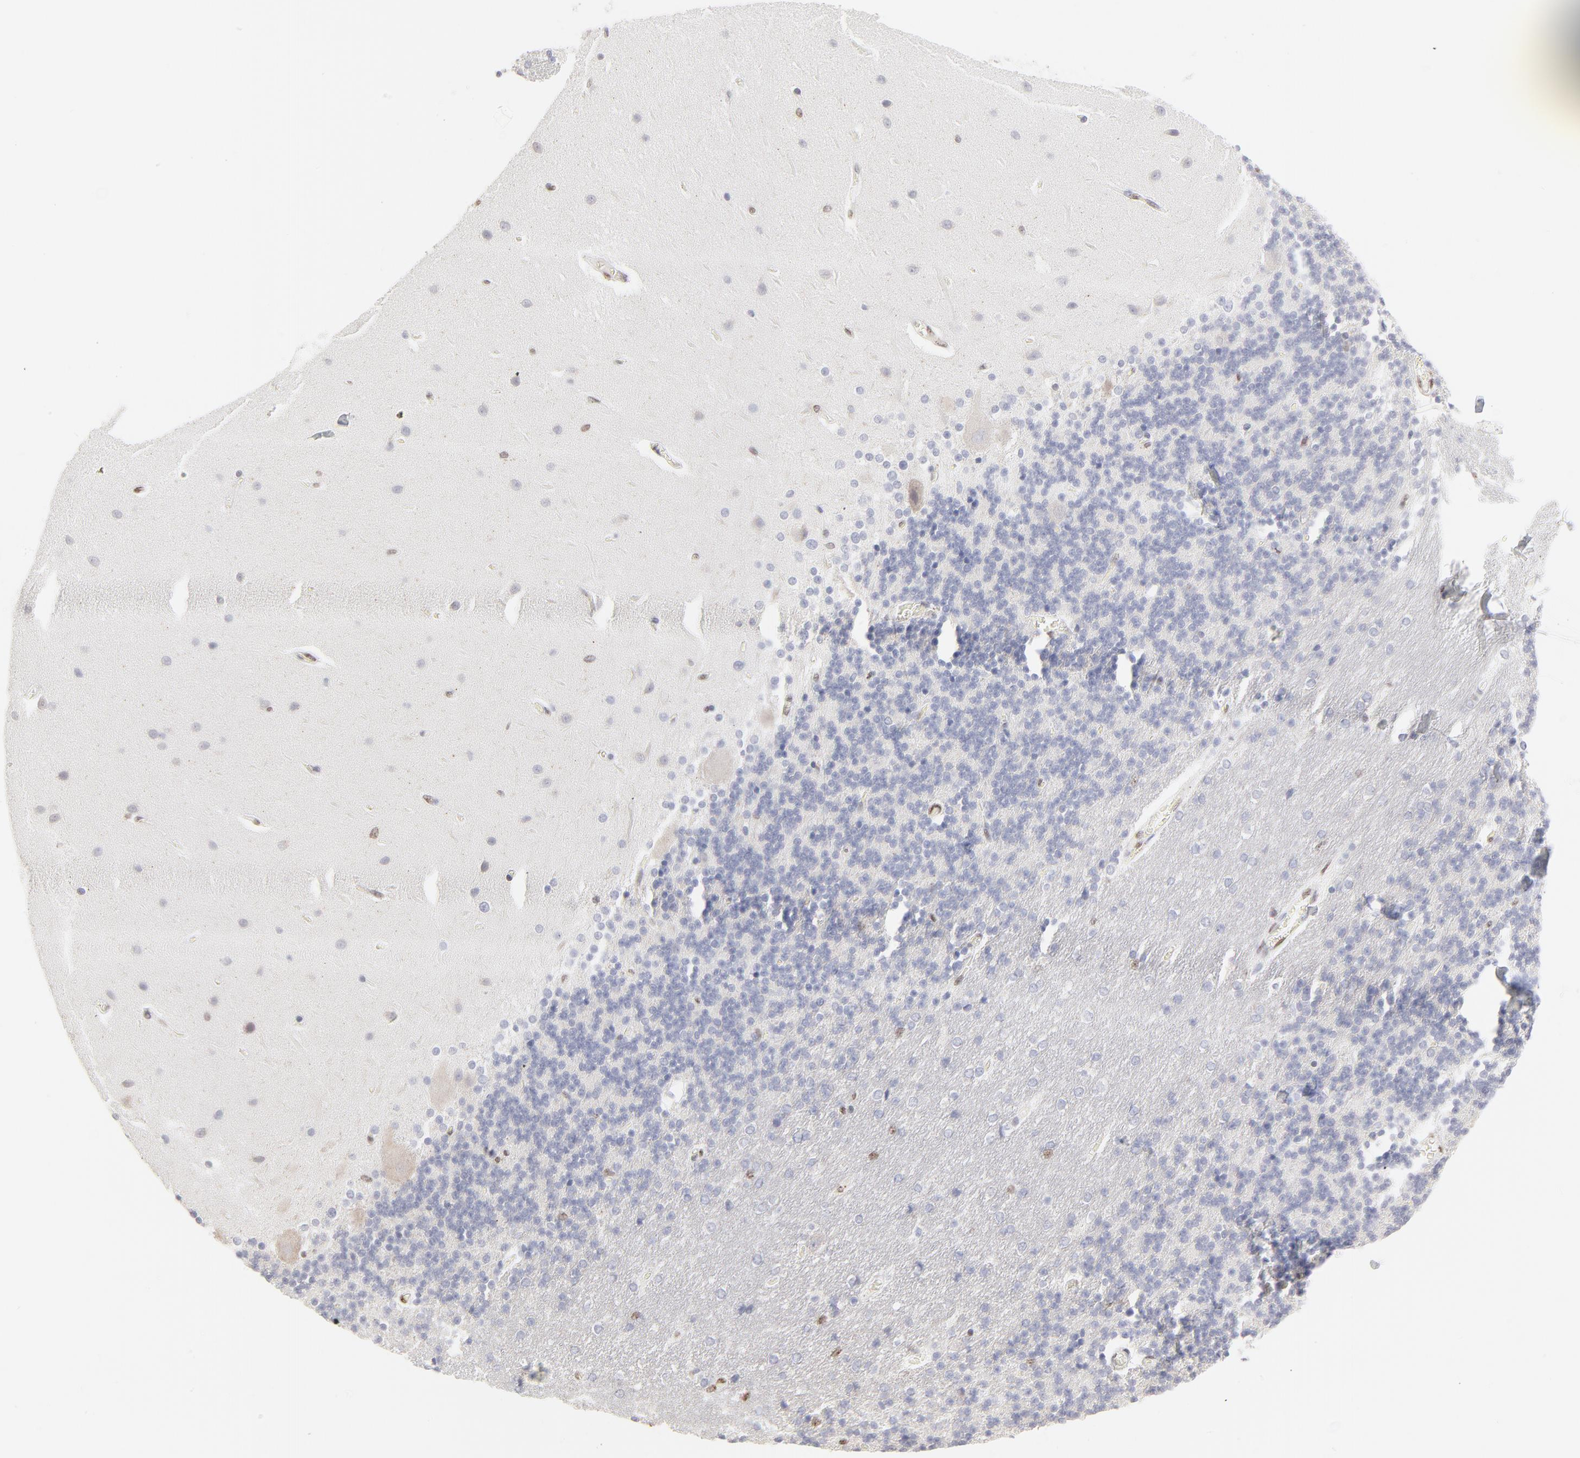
{"staining": {"intensity": "negative", "quantity": "none", "location": "none"}, "tissue": "cerebellum", "cell_type": "Cells in granular layer", "image_type": "normal", "snomed": [{"axis": "morphology", "description": "Normal tissue, NOS"}, {"axis": "topography", "description": "Cerebellum"}], "caption": "Cells in granular layer are negative for protein expression in benign human cerebellum. Brightfield microscopy of IHC stained with DAB (3,3'-diaminobenzidine) (brown) and hematoxylin (blue), captured at high magnification.", "gene": "NFIL3", "patient": {"sex": "female", "age": 54}}